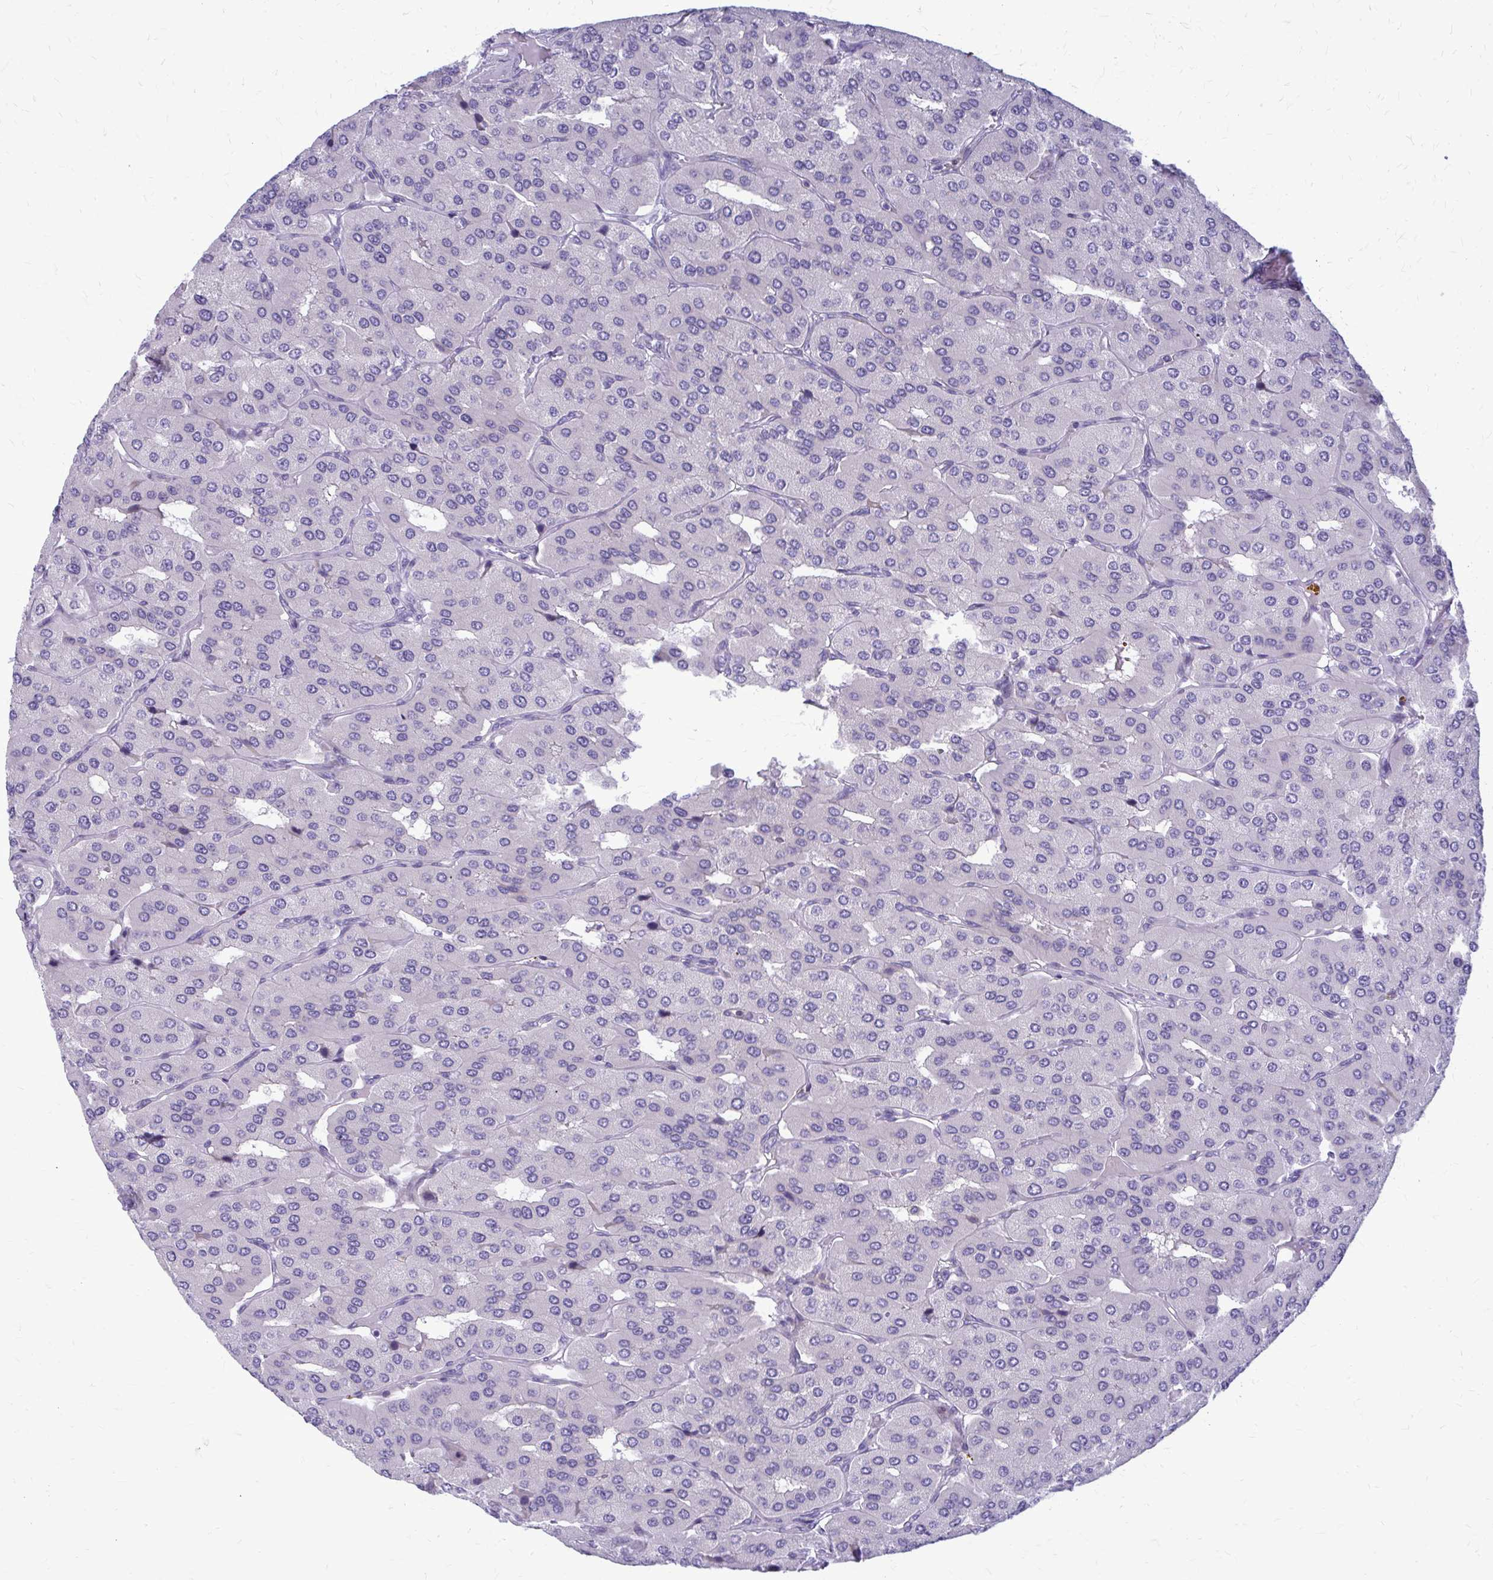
{"staining": {"intensity": "negative", "quantity": "none", "location": "none"}, "tissue": "parathyroid gland", "cell_type": "Glandular cells", "image_type": "normal", "snomed": [{"axis": "morphology", "description": "Normal tissue, NOS"}, {"axis": "morphology", "description": "Adenoma, NOS"}, {"axis": "topography", "description": "Parathyroid gland"}], "caption": "Glandular cells are negative for brown protein staining in unremarkable parathyroid gland.", "gene": "PEDS1", "patient": {"sex": "female", "age": 86}}